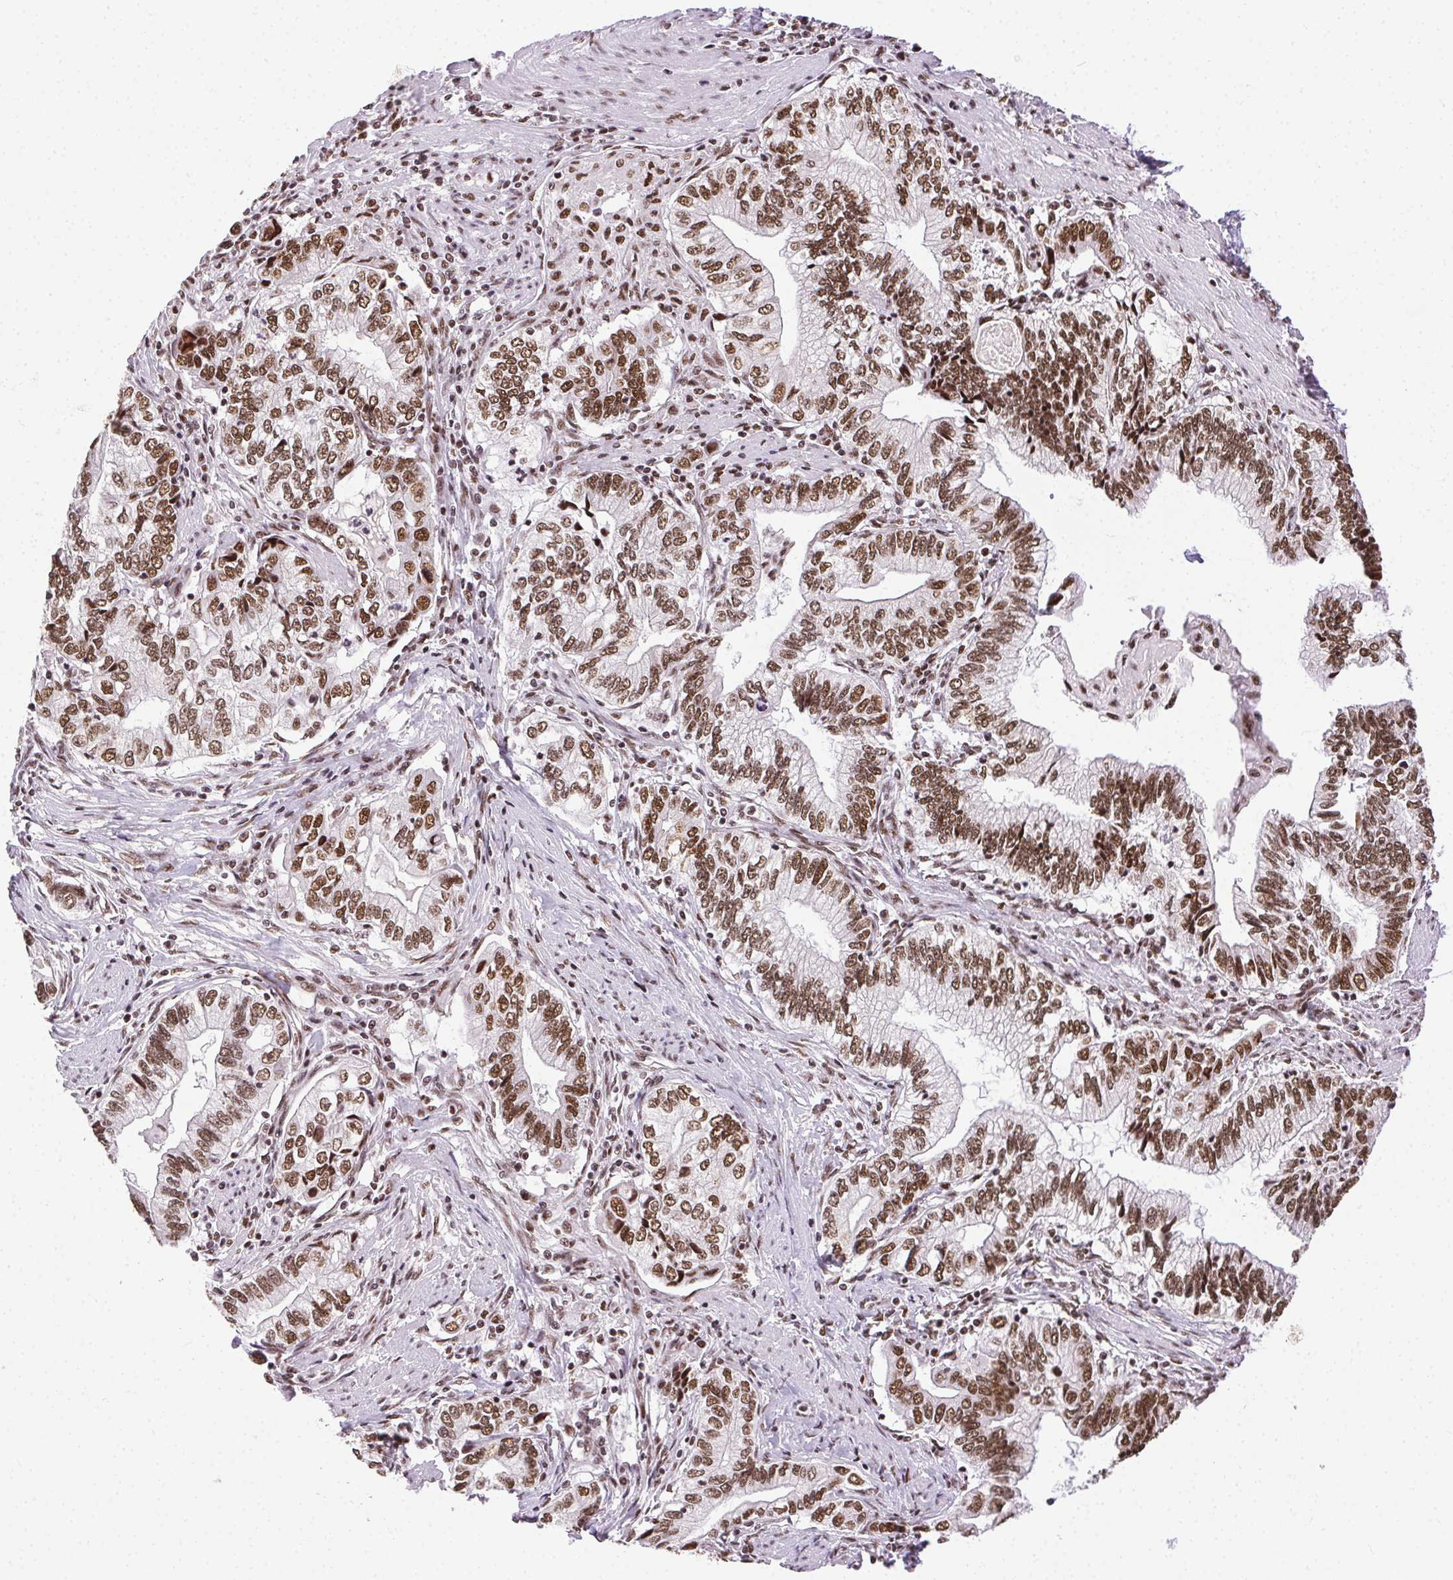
{"staining": {"intensity": "moderate", "quantity": ">75%", "location": "nuclear"}, "tissue": "stomach cancer", "cell_type": "Tumor cells", "image_type": "cancer", "snomed": [{"axis": "morphology", "description": "Adenocarcinoma, NOS"}, {"axis": "topography", "description": "Stomach, lower"}], "caption": "Immunohistochemical staining of human stomach cancer reveals medium levels of moderate nuclear positivity in about >75% of tumor cells.", "gene": "TRA2B", "patient": {"sex": "female", "age": 72}}